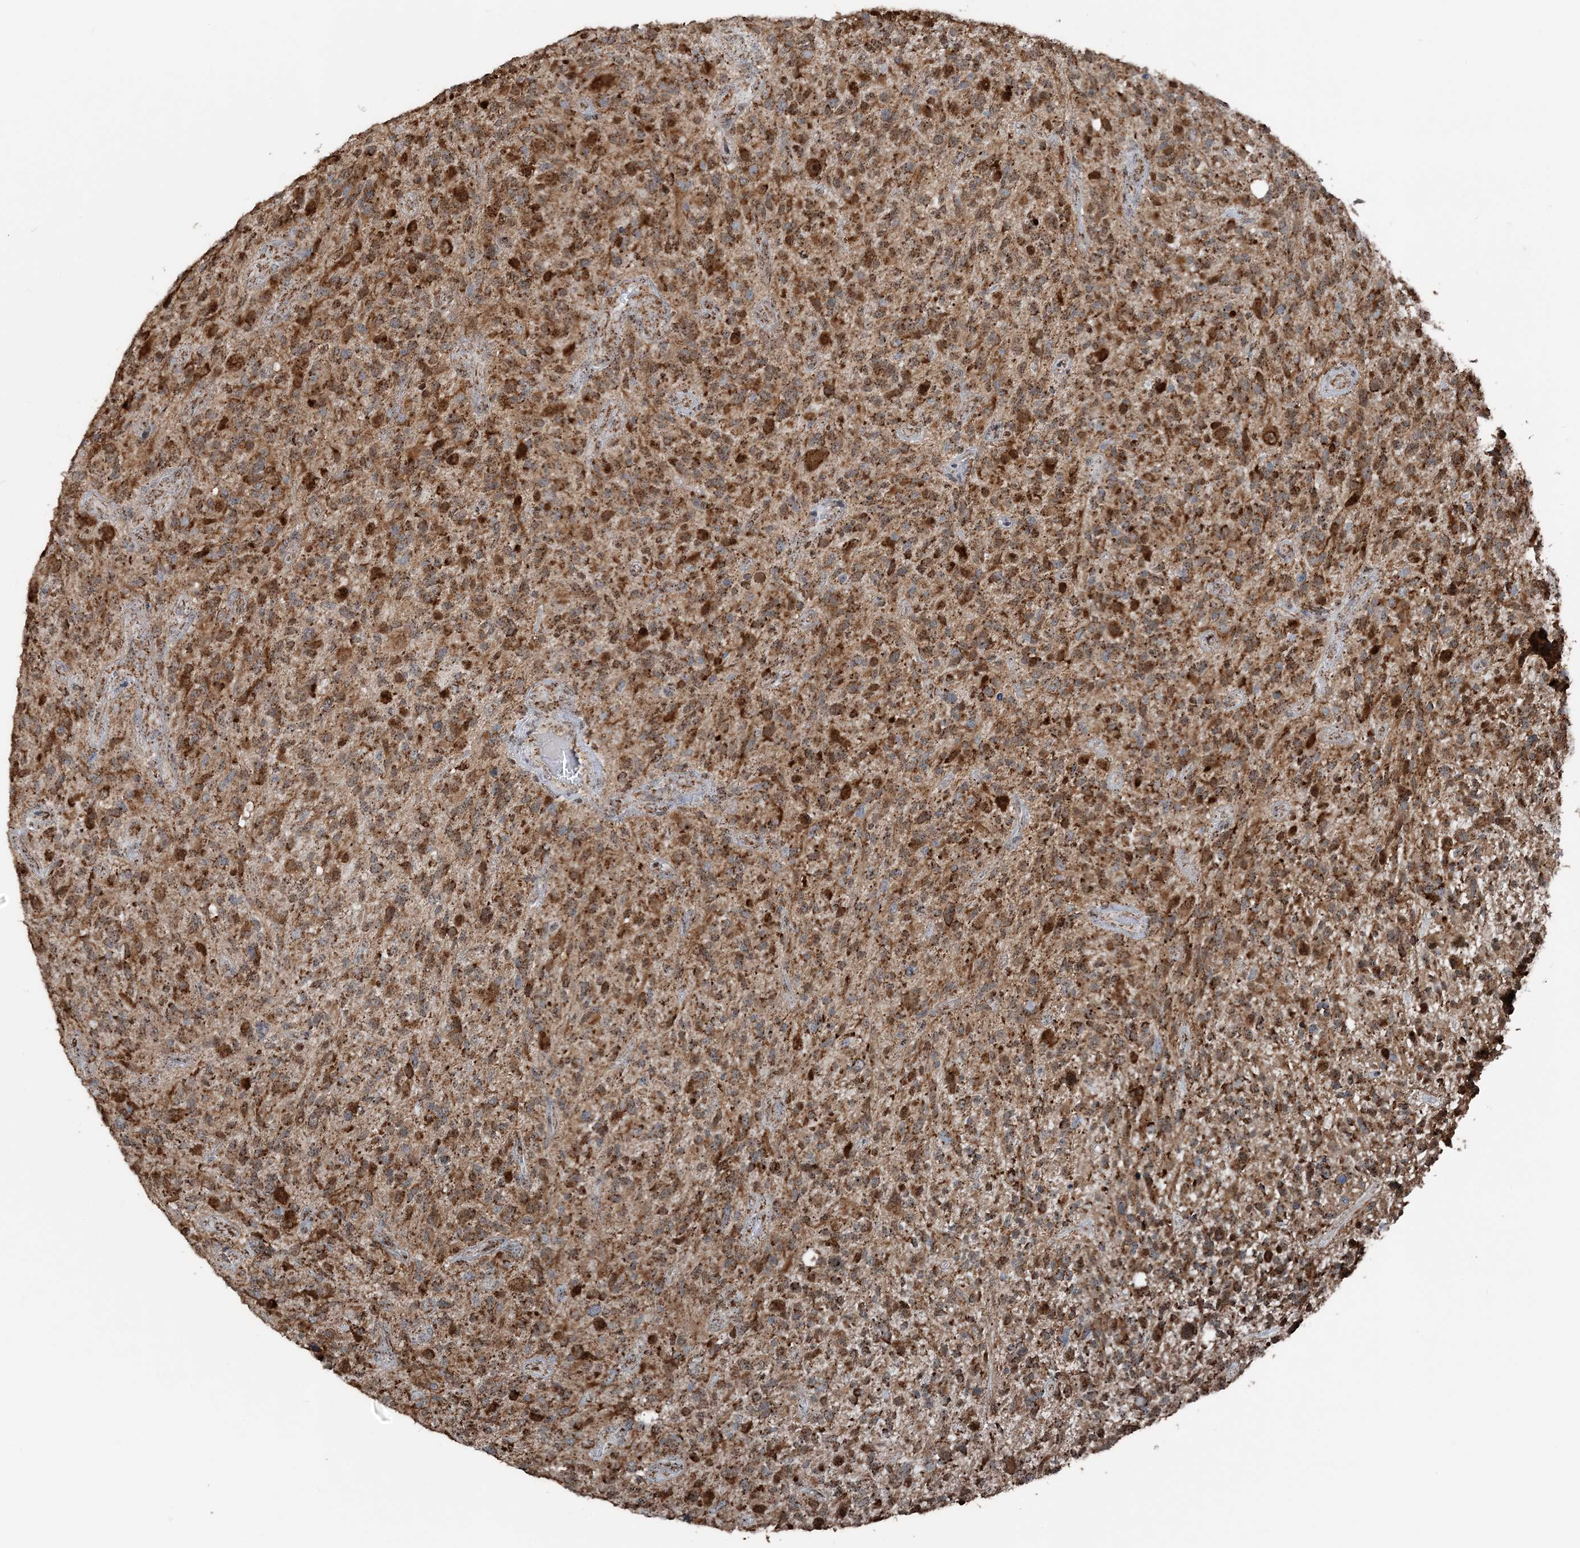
{"staining": {"intensity": "strong", "quantity": ">75%", "location": "cytoplasmic/membranous"}, "tissue": "glioma", "cell_type": "Tumor cells", "image_type": "cancer", "snomed": [{"axis": "morphology", "description": "Glioma, malignant, High grade"}, {"axis": "topography", "description": "Brain"}], "caption": "Immunohistochemical staining of glioma displays strong cytoplasmic/membranous protein positivity in approximately >75% of tumor cells.", "gene": "SUCLG1", "patient": {"sex": "male", "age": 47}}